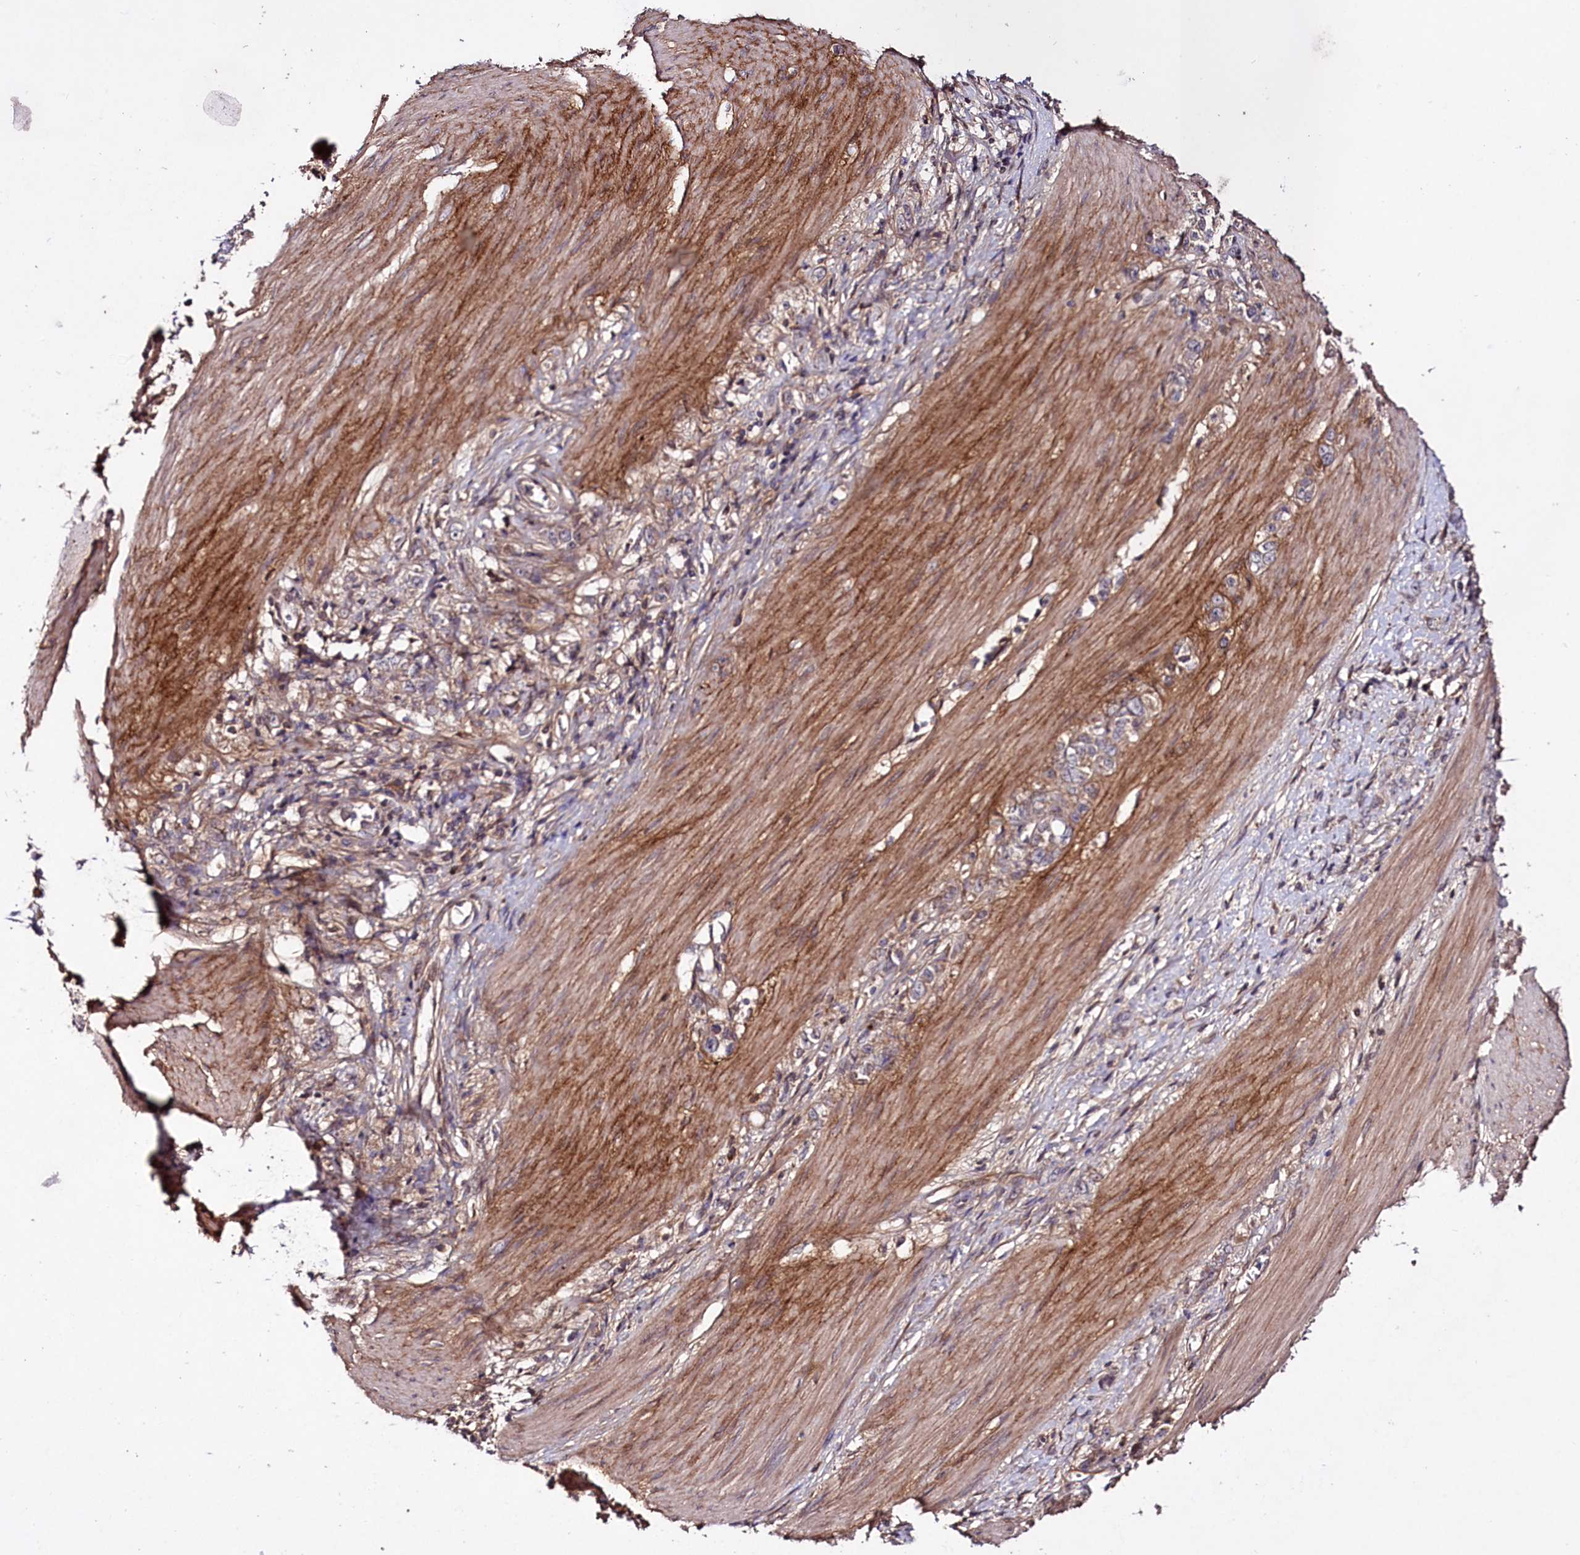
{"staining": {"intensity": "weak", "quantity": "<25%", "location": "cytoplasmic/membranous"}, "tissue": "stomach cancer", "cell_type": "Tumor cells", "image_type": "cancer", "snomed": [{"axis": "morphology", "description": "Adenocarcinoma, NOS"}, {"axis": "topography", "description": "Stomach"}], "caption": "Tumor cells are negative for protein expression in human stomach cancer. (DAB immunohistochemistry (IHC) with hematoxylin counter stain).", "gene": "TNPO3", "patient": {"sex": "female", "age": 76}}